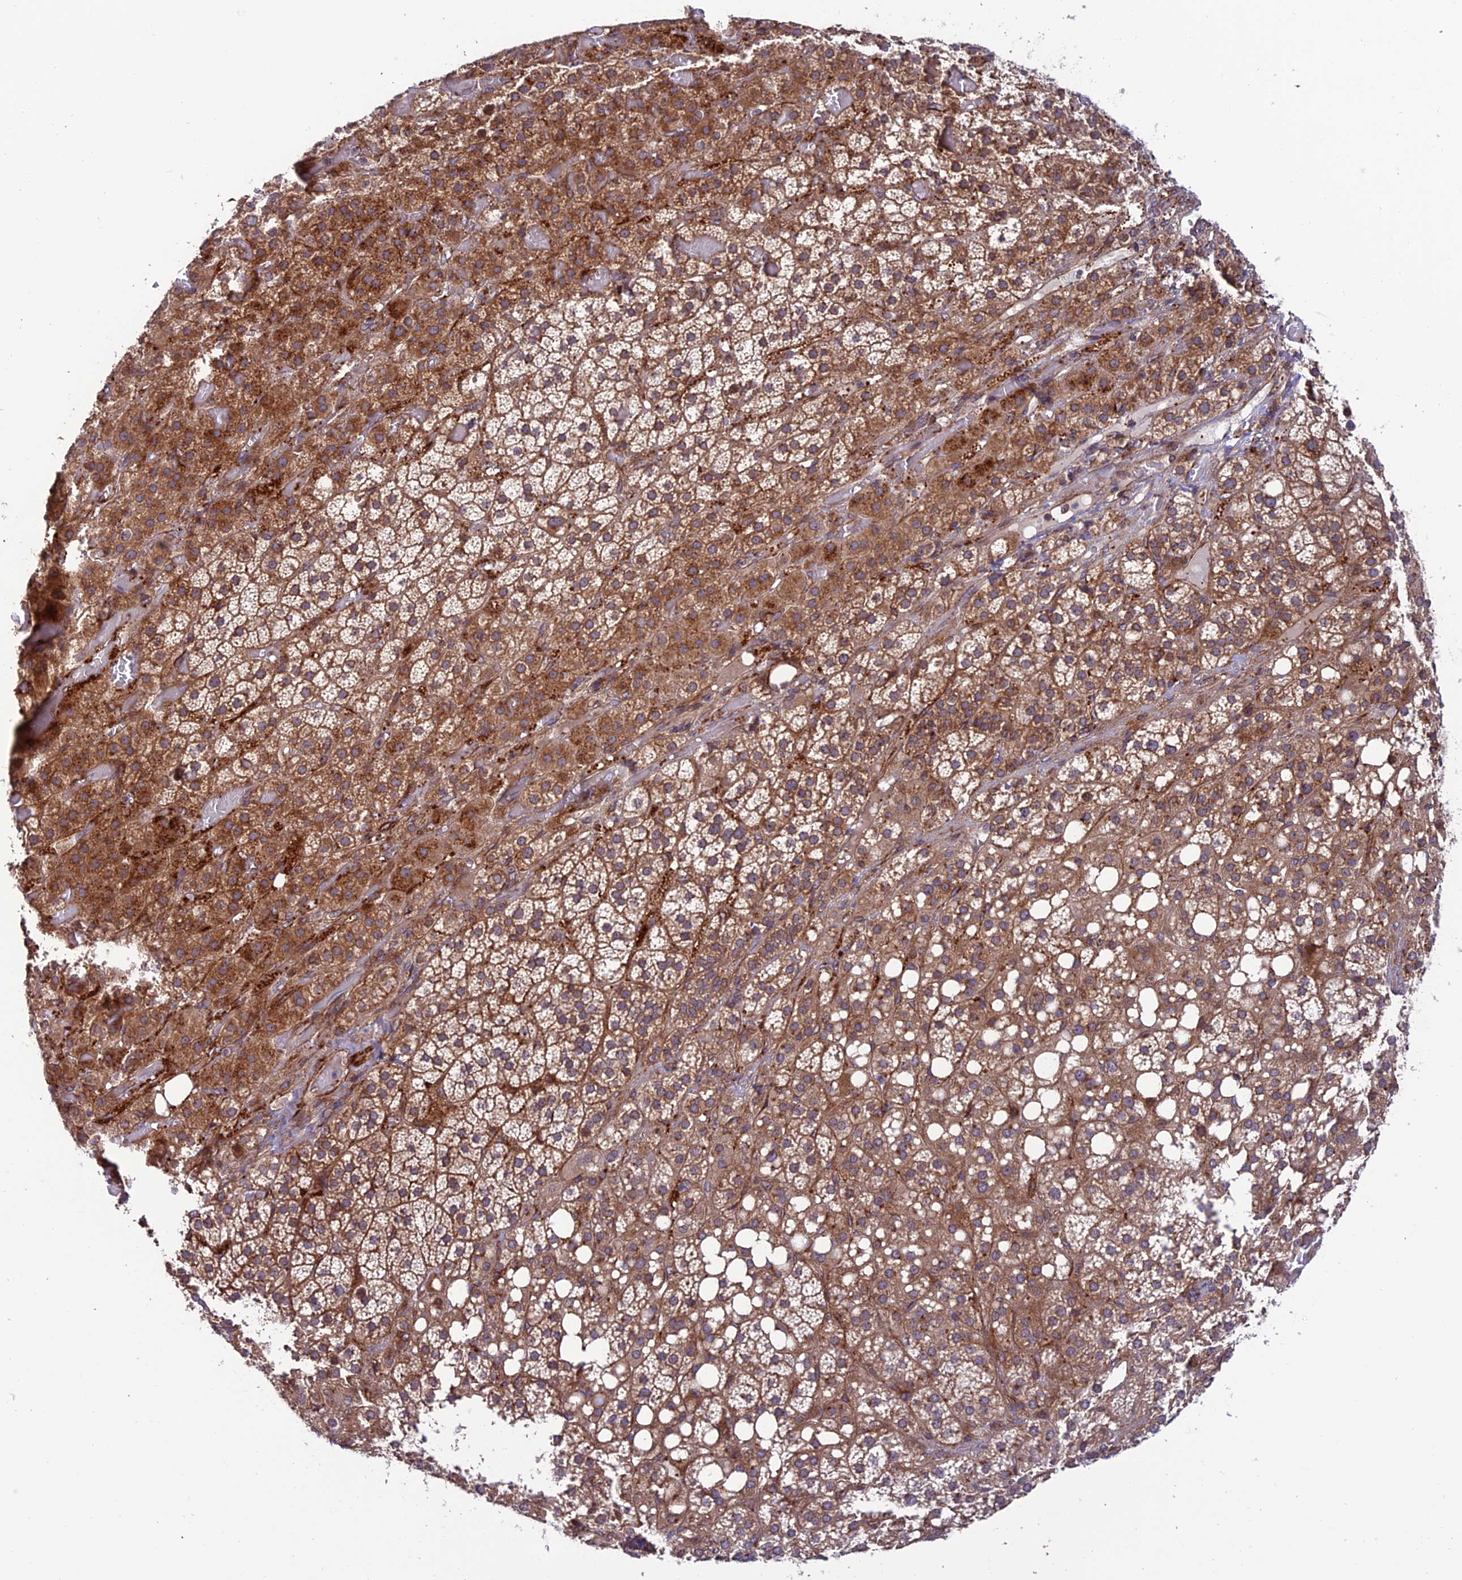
{"staining": {"intensity": "moderate", "quantity": "25%-75%", "location": "cytoplasmic/membranous"}, "tissue": "adrenal gland", "cell_type": "Glandular cells", "image_type": "normal", "snomed": [{"axis": "morphology", "description": "Normal tissue, NOS"}, {"axis": "topography", "description": "Adrenal gland"}], "caption": "IHC of unremarkable adrenal gland displays medium levels of moderate cytoplasmic/membranous expression in approximately 25%-75% of glandular cells.", "gene": "TNIP3", "patient": {"sex": "female", "age": 59}}